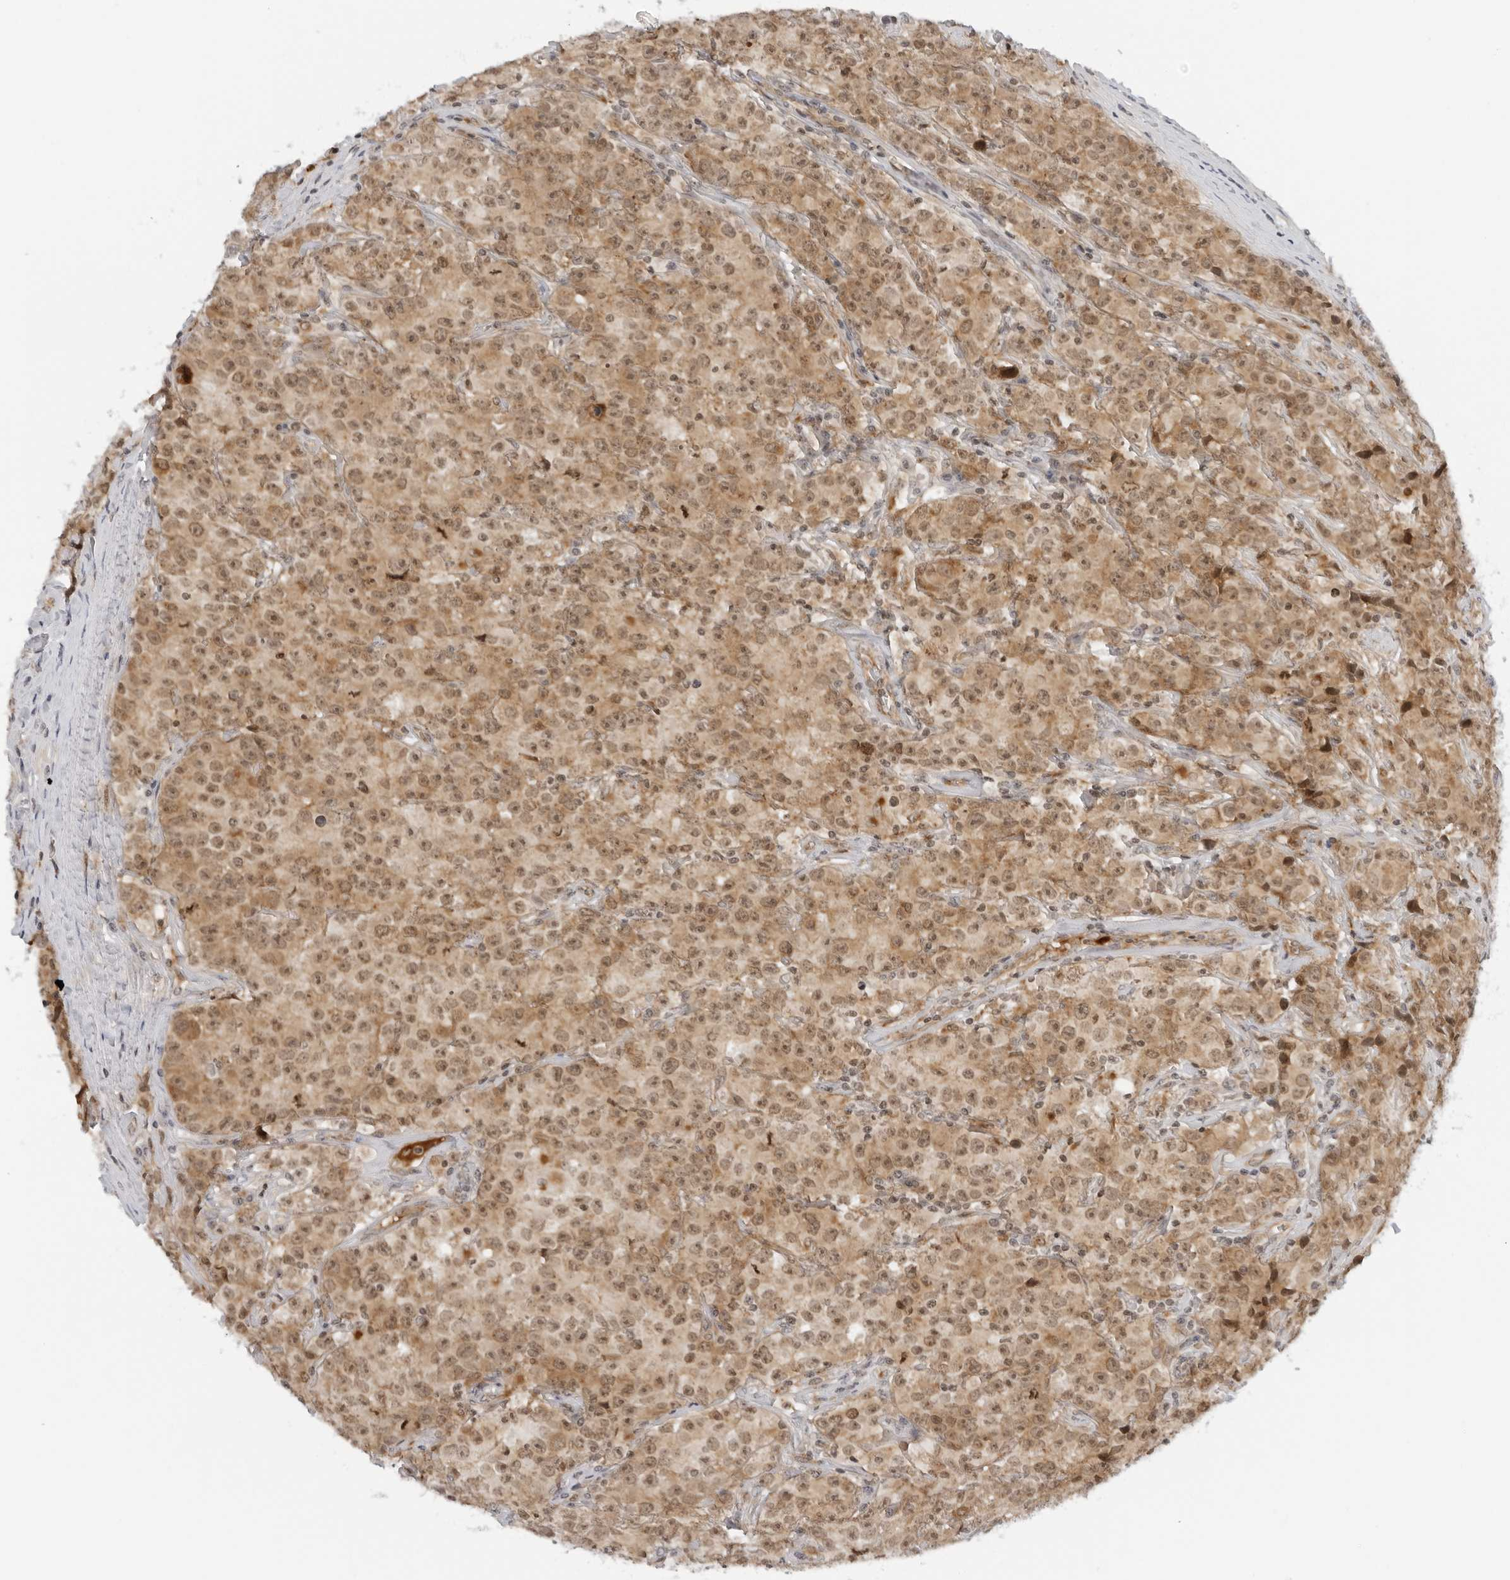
{"staining": {"intensity": "moderate", "quantity": ">75%", "location": "cytoplasmic/membranous,nuclear"}, "tissue": "testis cancer", "cell_type": "Tumor cells", "image_type": "cancer", "snomed": [{"axis": "morphology", "description": "Seminoma, NOS"}, {"axis": "morphology", "description": "Carcinoma, Embryonal, NOS"}, {"axis": "topography", "description": "Testis"}], "caption": "Protein staining of testis seminoma tissue reveals moderate cytoplasmic/membranous and nuclear staining in approximately >75% of tumor cells.", "gene": "SUGCT", "patient": {"sex": "male", "age": 43}}